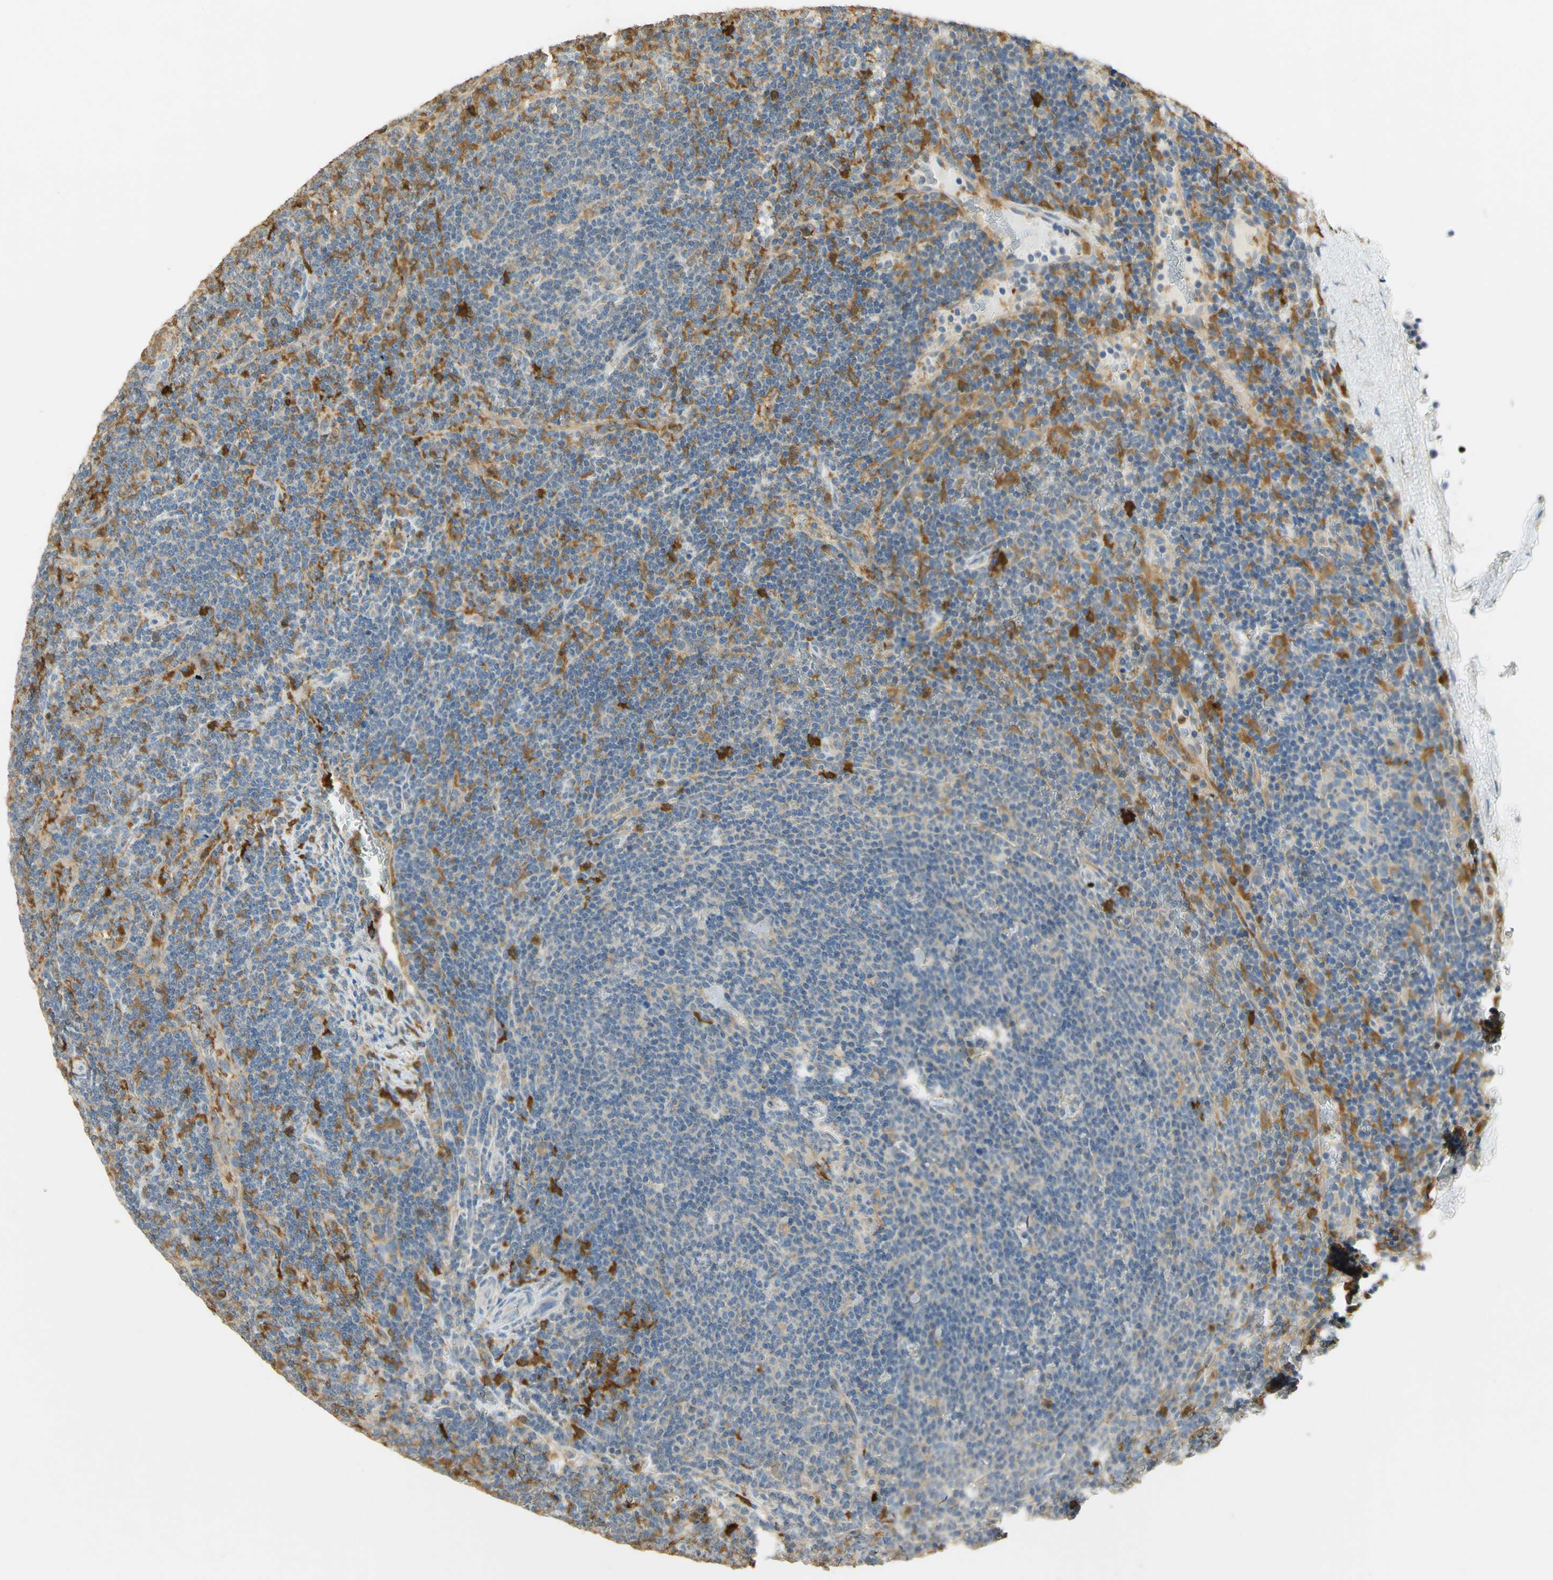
{"staining": {"intensity": "moderate", "quantity": "<25%", "location": "cytoplasmic/membranous"}, "tissue": "lymphoma", "cell_type": "Tumor cells", "image_type": "cancer", "snomed": [{"axis": "morphology", "description": "Malignant lymphoma, non-Hodgkin's type, Low grade"}, {"axis": "topography", "description": "Spleen"}], "caption": "Lymphoma tissue demonstrates moderate cytoplasmic/membranous staining in approximately <25% of tumor cells", "gene": "PAK1", "patient": {"sex": "female", "age": 50}}